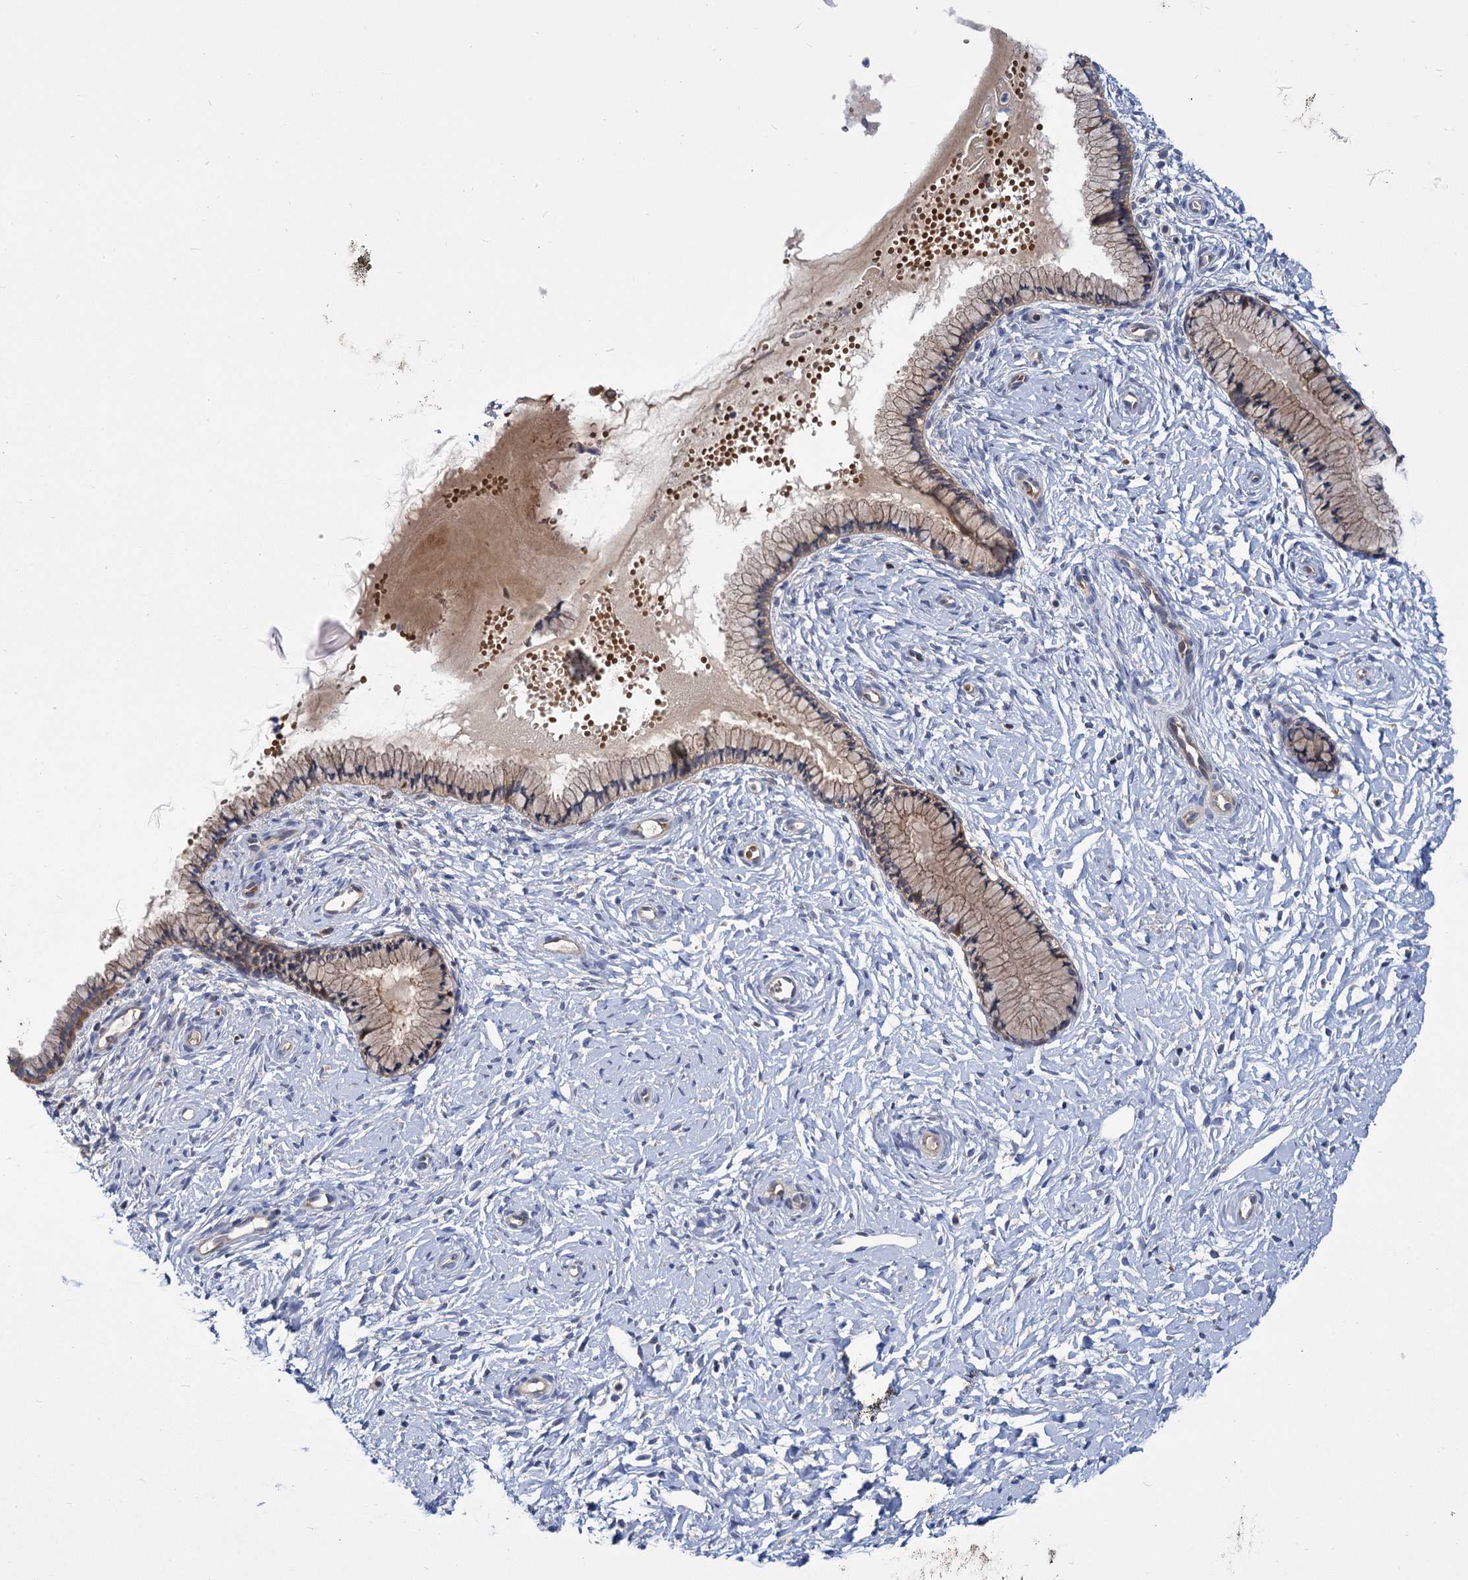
{"staining": {"intensity": "weak", "quantity": ">75%", "location": "cytoplasmic/membranous"}, "tissue": "cervix", "cell_type": "Glandular cells", "image_type": "normal", "snomed": [{"axis": "morphology", "description": "Normal tissue, NOS"}, {"axis": "topography", "description": "Cervix"}], "caption": "DAB (3,3'-diaminobenzidine) immunohistochemical staining of benign human cervix displays weak cytoplasmic/membranous protein positivity in approximately >75% of glandular cells. Using DAB (3,3'-diaminobenzidine) (brown) and hematoxylin (blue) stains, captured at high magnification using brightfield microscopy.", "gene": "GCLC", "patient": {"sex": "female", "age": 33}}